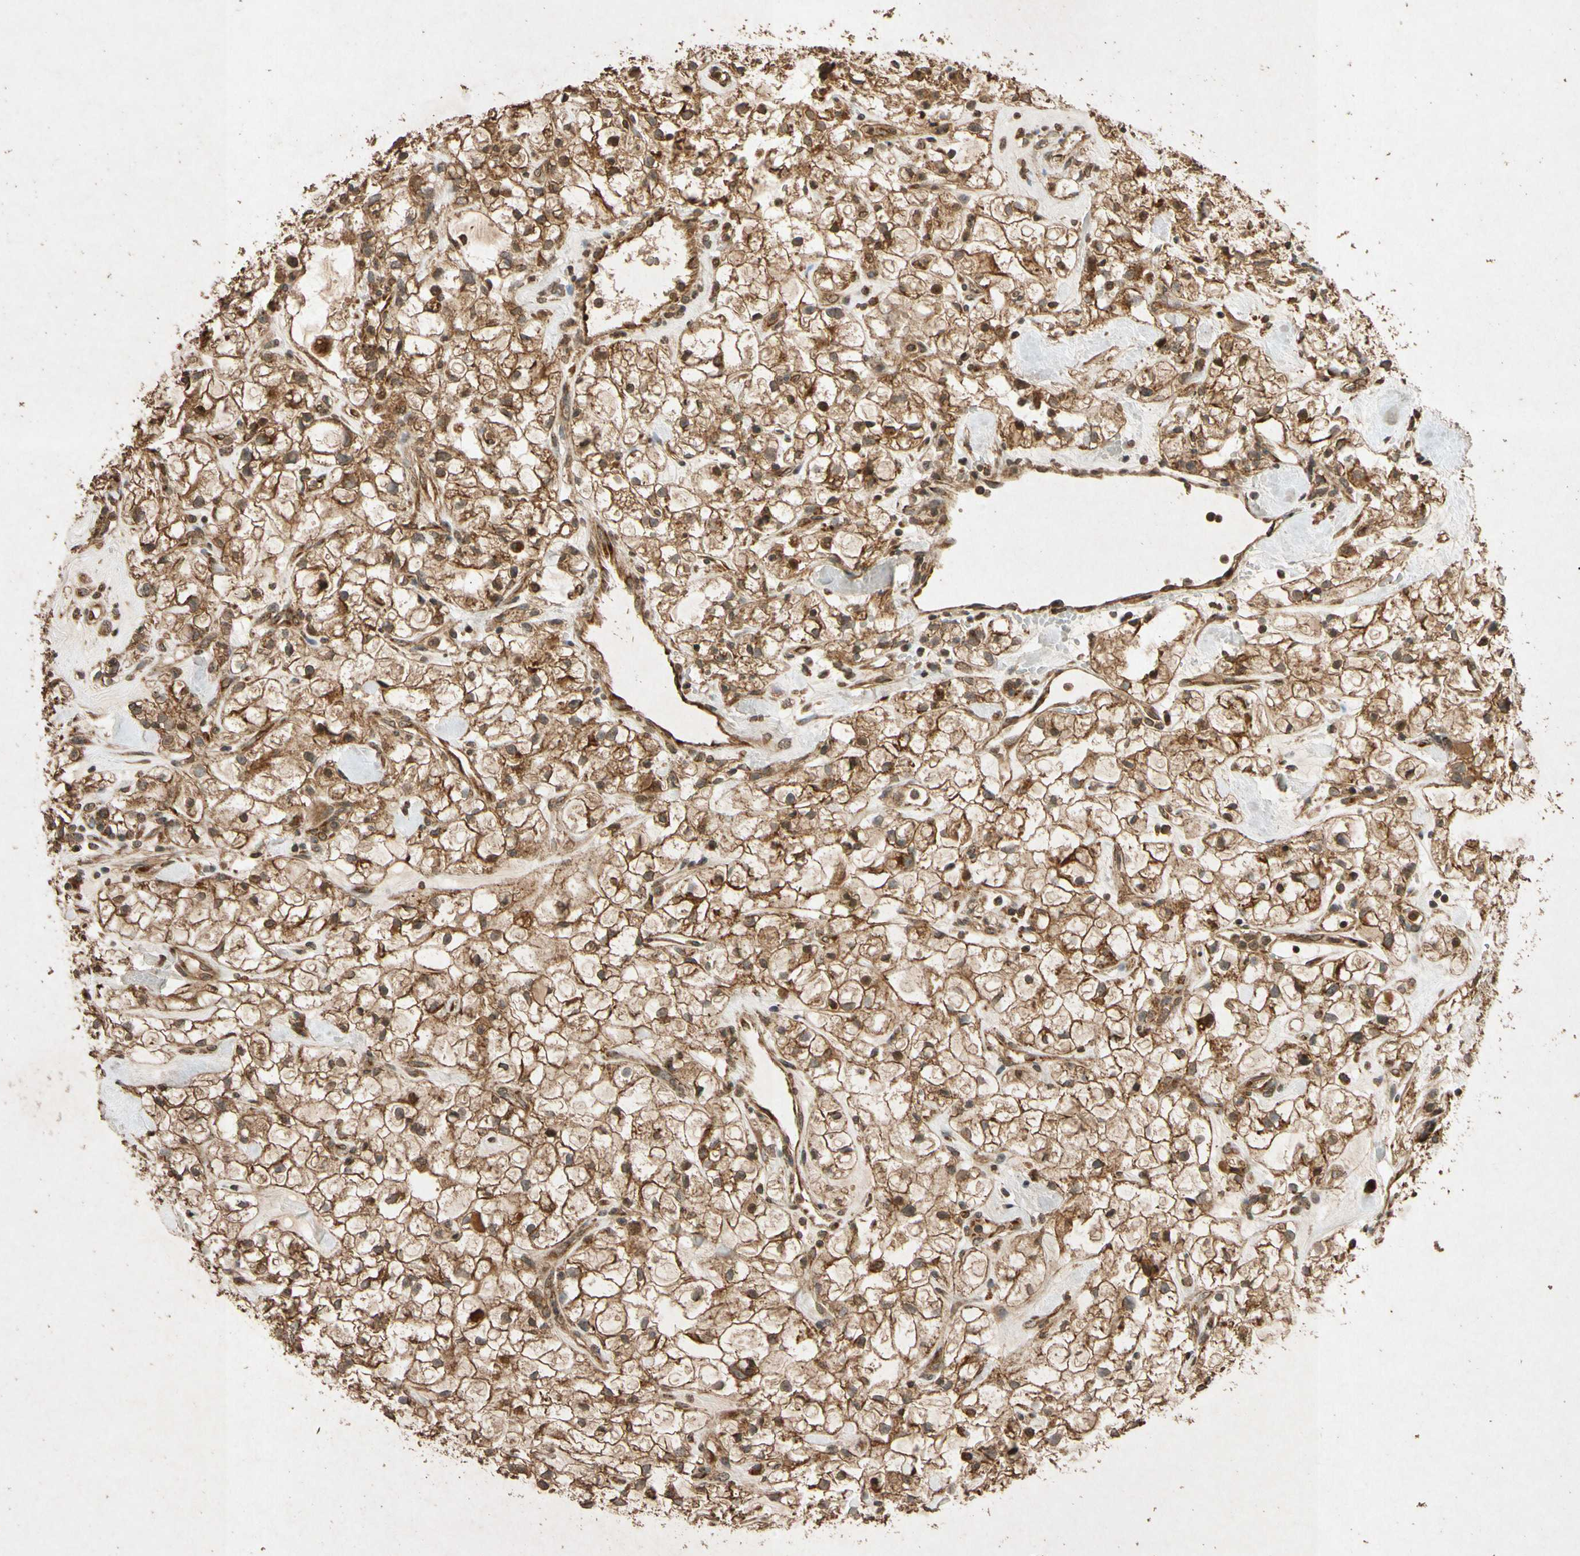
{"staining": {"intensity": "strong", "quantity": ">75%", "location": "cytoplasmic/membranous"}, "tissue": "renal cancer", "cell_type": "Tumor cells", "image_type": "cancer", "snomed": [{"axis": "morphology", "description": "Adenocarcinoma, NOS"}, {"axis": "topography", "description": "Kidney"}], "caption": "A high amount of strong cytoplasmic/membranous positivity is identified in about >75% of tumor cells in renal adenocarcinoma tissue.", "gene": "TXN2", "patient": {"sex": "female", "age": 60}}